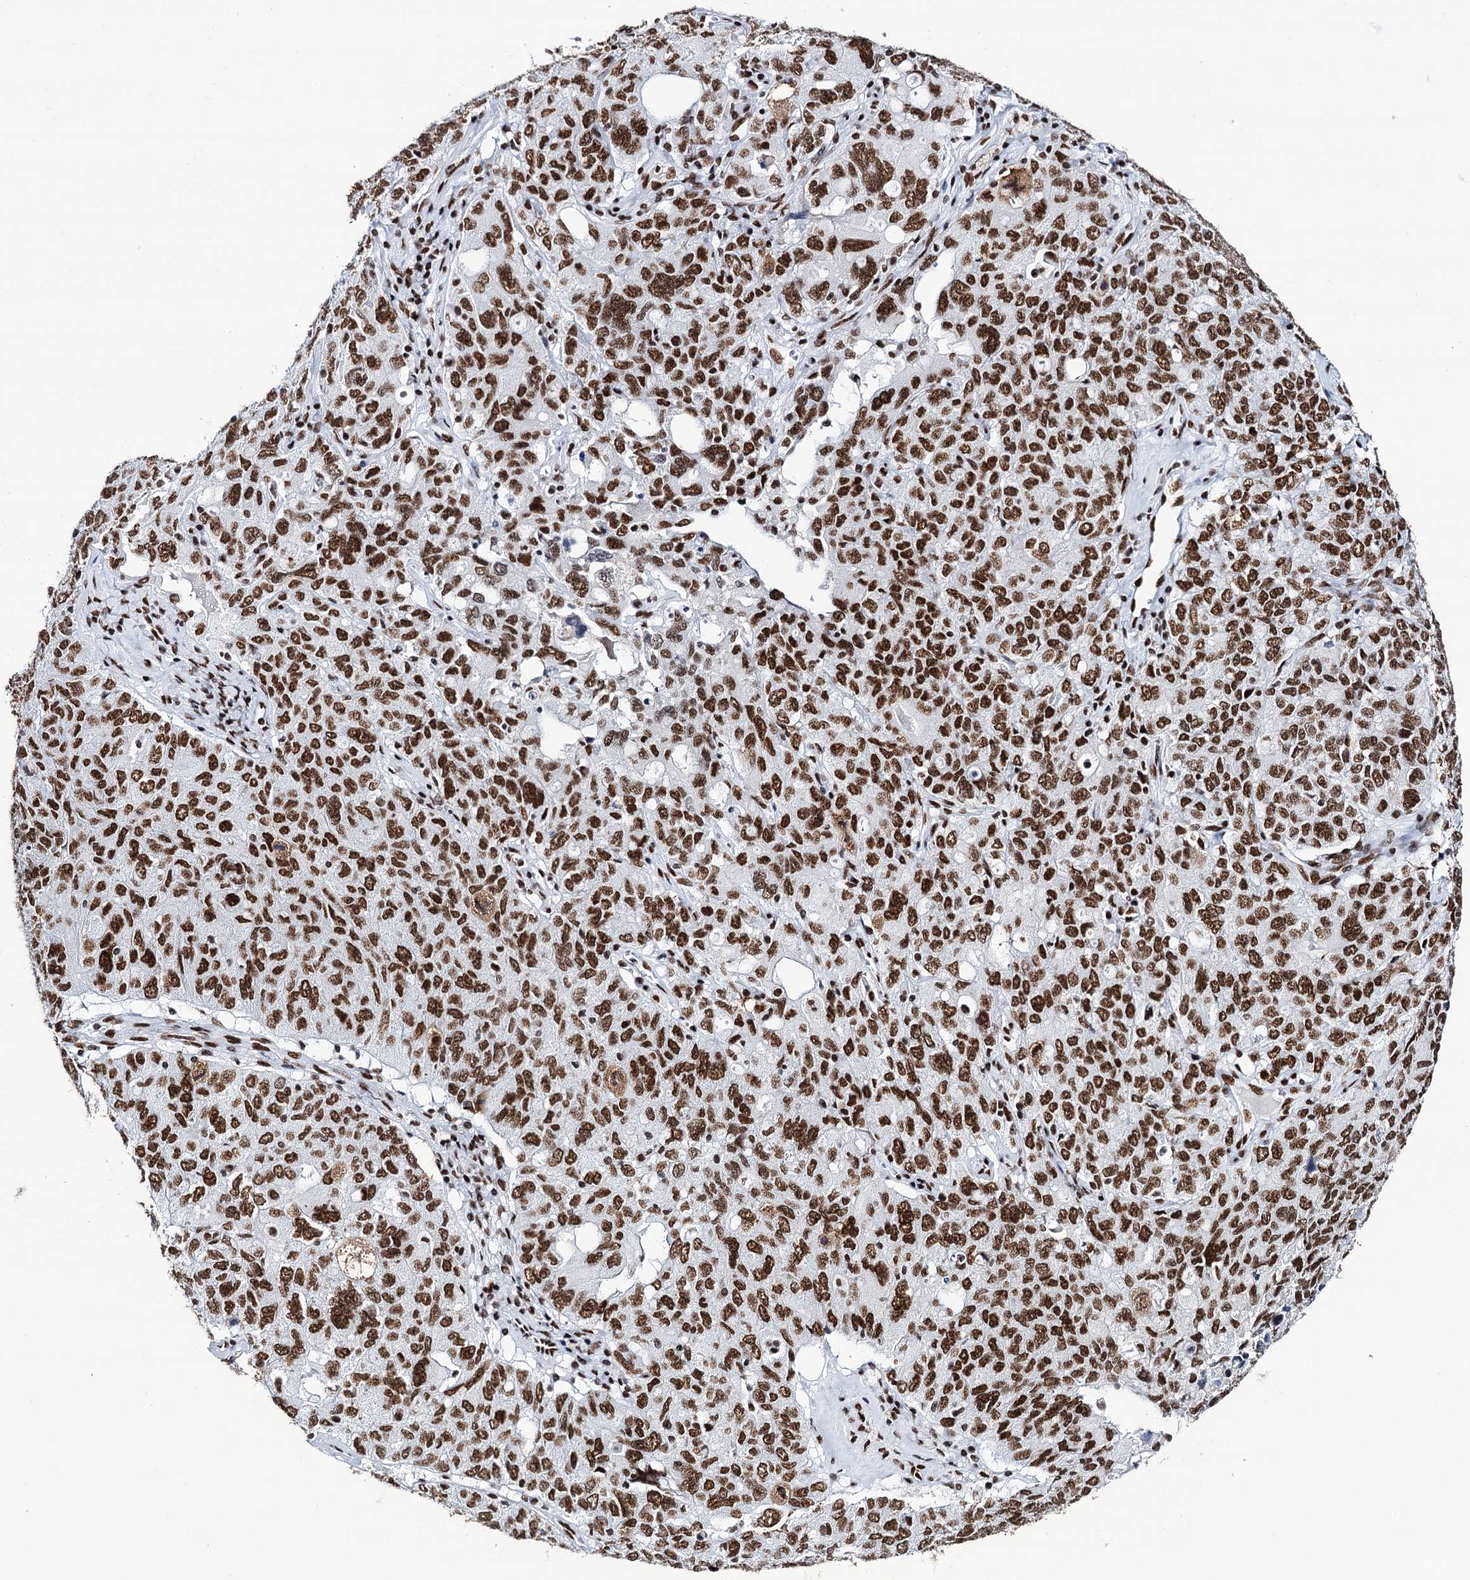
{"staining": {"intensity": "strong", "quantity": ">75%", "location": "nuclear"}, "tissue": "ovarian cancer", "cell_type": "Tumor cells", "image_type": "cancer", "snomed": [{"axis": "morphology", "description": "Carcinoma, endometroid"}, {"axis": "topography", "description": "Ovary"}], "caption": "Ovarian endometroid carcinoma tissue exhibits strong nuclear positivity in approximately >75% of tumor cells, visualized by immunohistochemistry. The staining was performed using DAB (3,3'-diaminobenzidine) to visualize the protein expression in brown, while the nuclei were stained in blue with hematoxylin (Magnification: 20x).", "gene": "MATR3", "patient": {"sex": "female", "age": 62}}